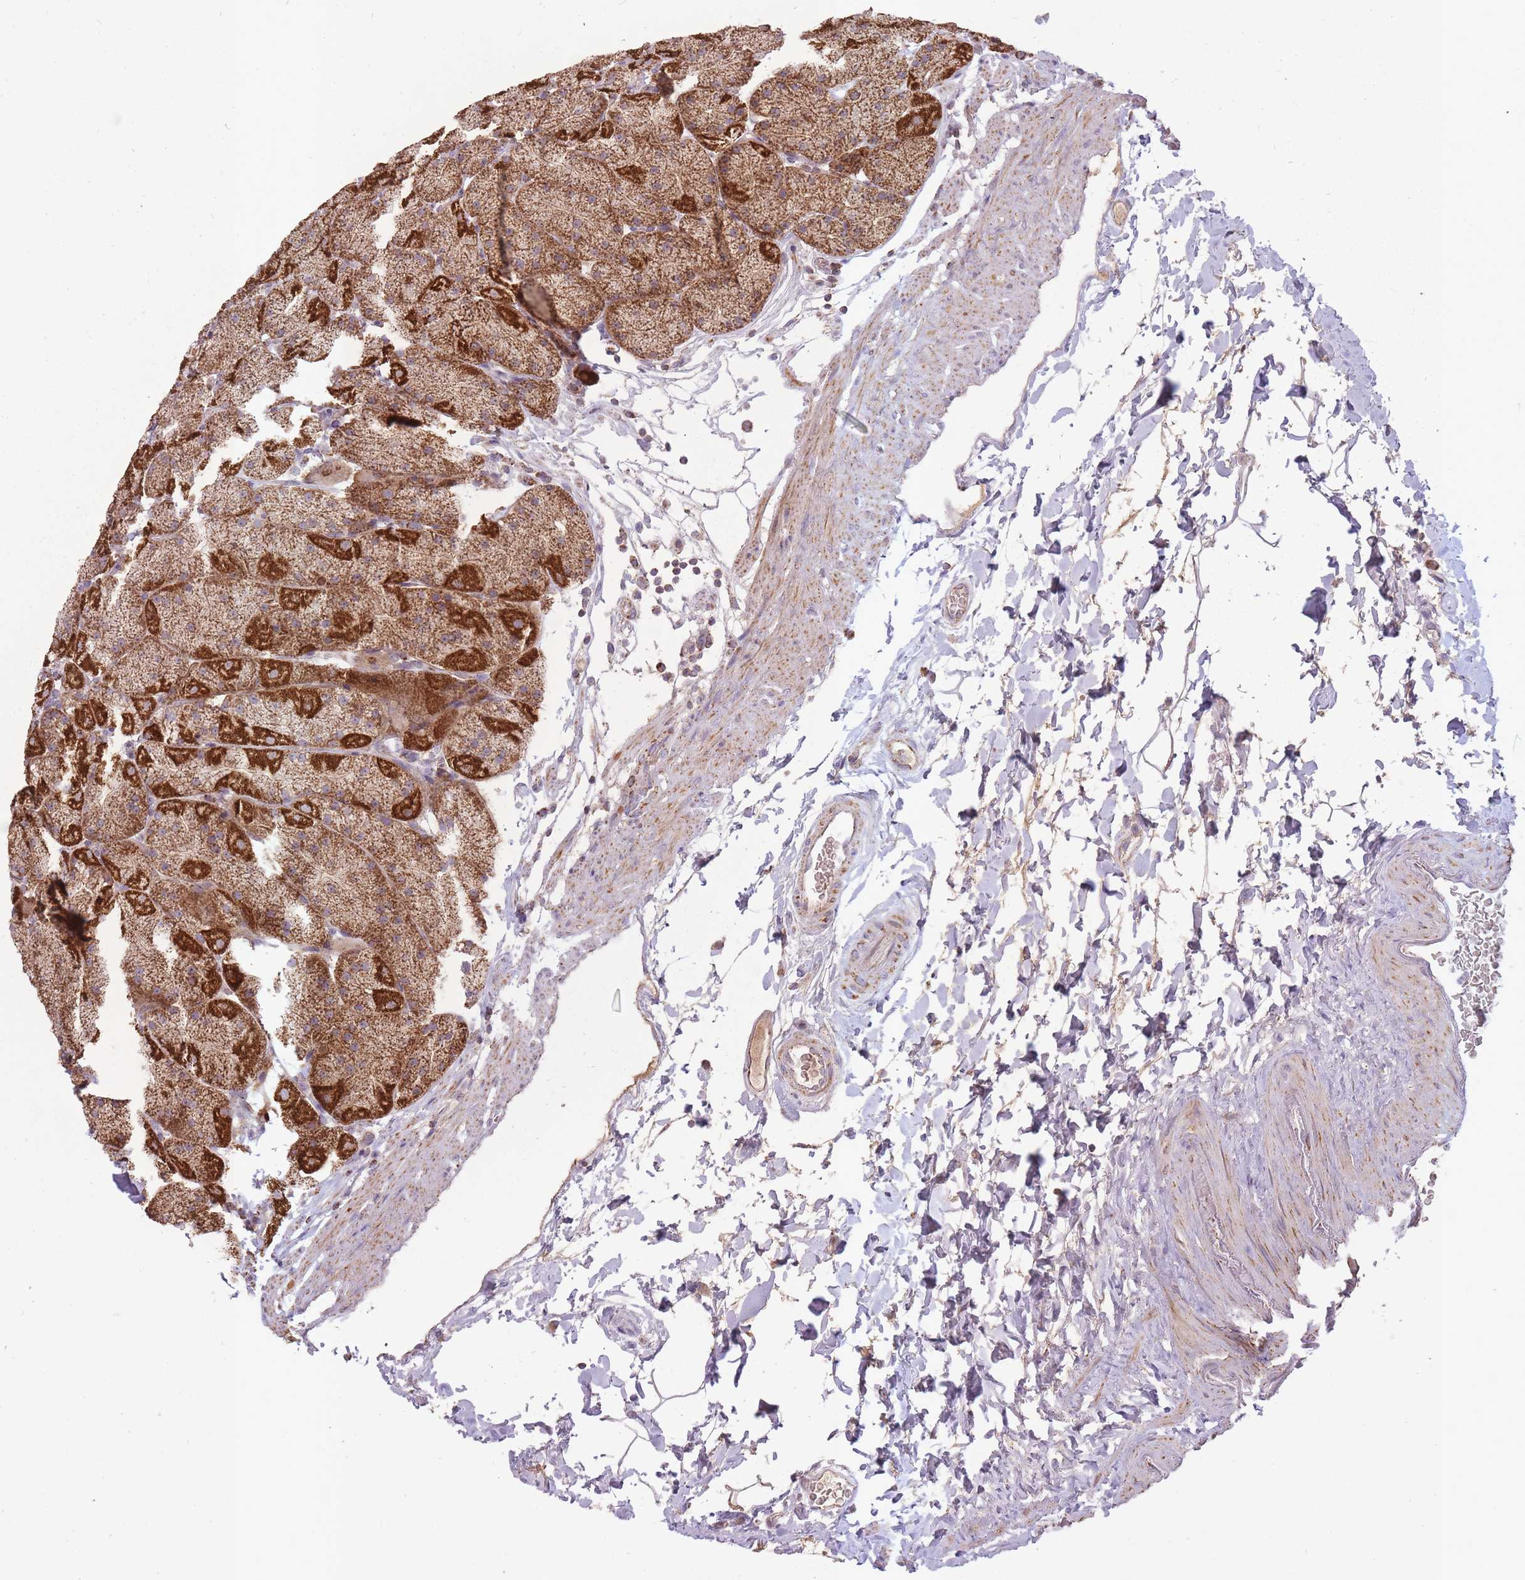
{"staining": {"intensity": "strong", "quantity": ">75%", "location": "cytoplasmic/membranous"}, "tissue": "stomach", "cell_type": "Glandular cells", "image_type": "normal", "snomed": [{"axis": "morphology", "description": "Normal tissue, NOS"}, {"axis": "topography", "description": "Stomach, upper"}, {"axis": "topography", "description": "Stomach, lower"}], "caption": "Unremarkable stomach was stained to show a protein in brown. There is high levels of strong cytoplasmic/membranous positivity in approximately >75% of glandular cells.", "gene": "LIN7C", "patient": {"sex": "male", "age": 67}}